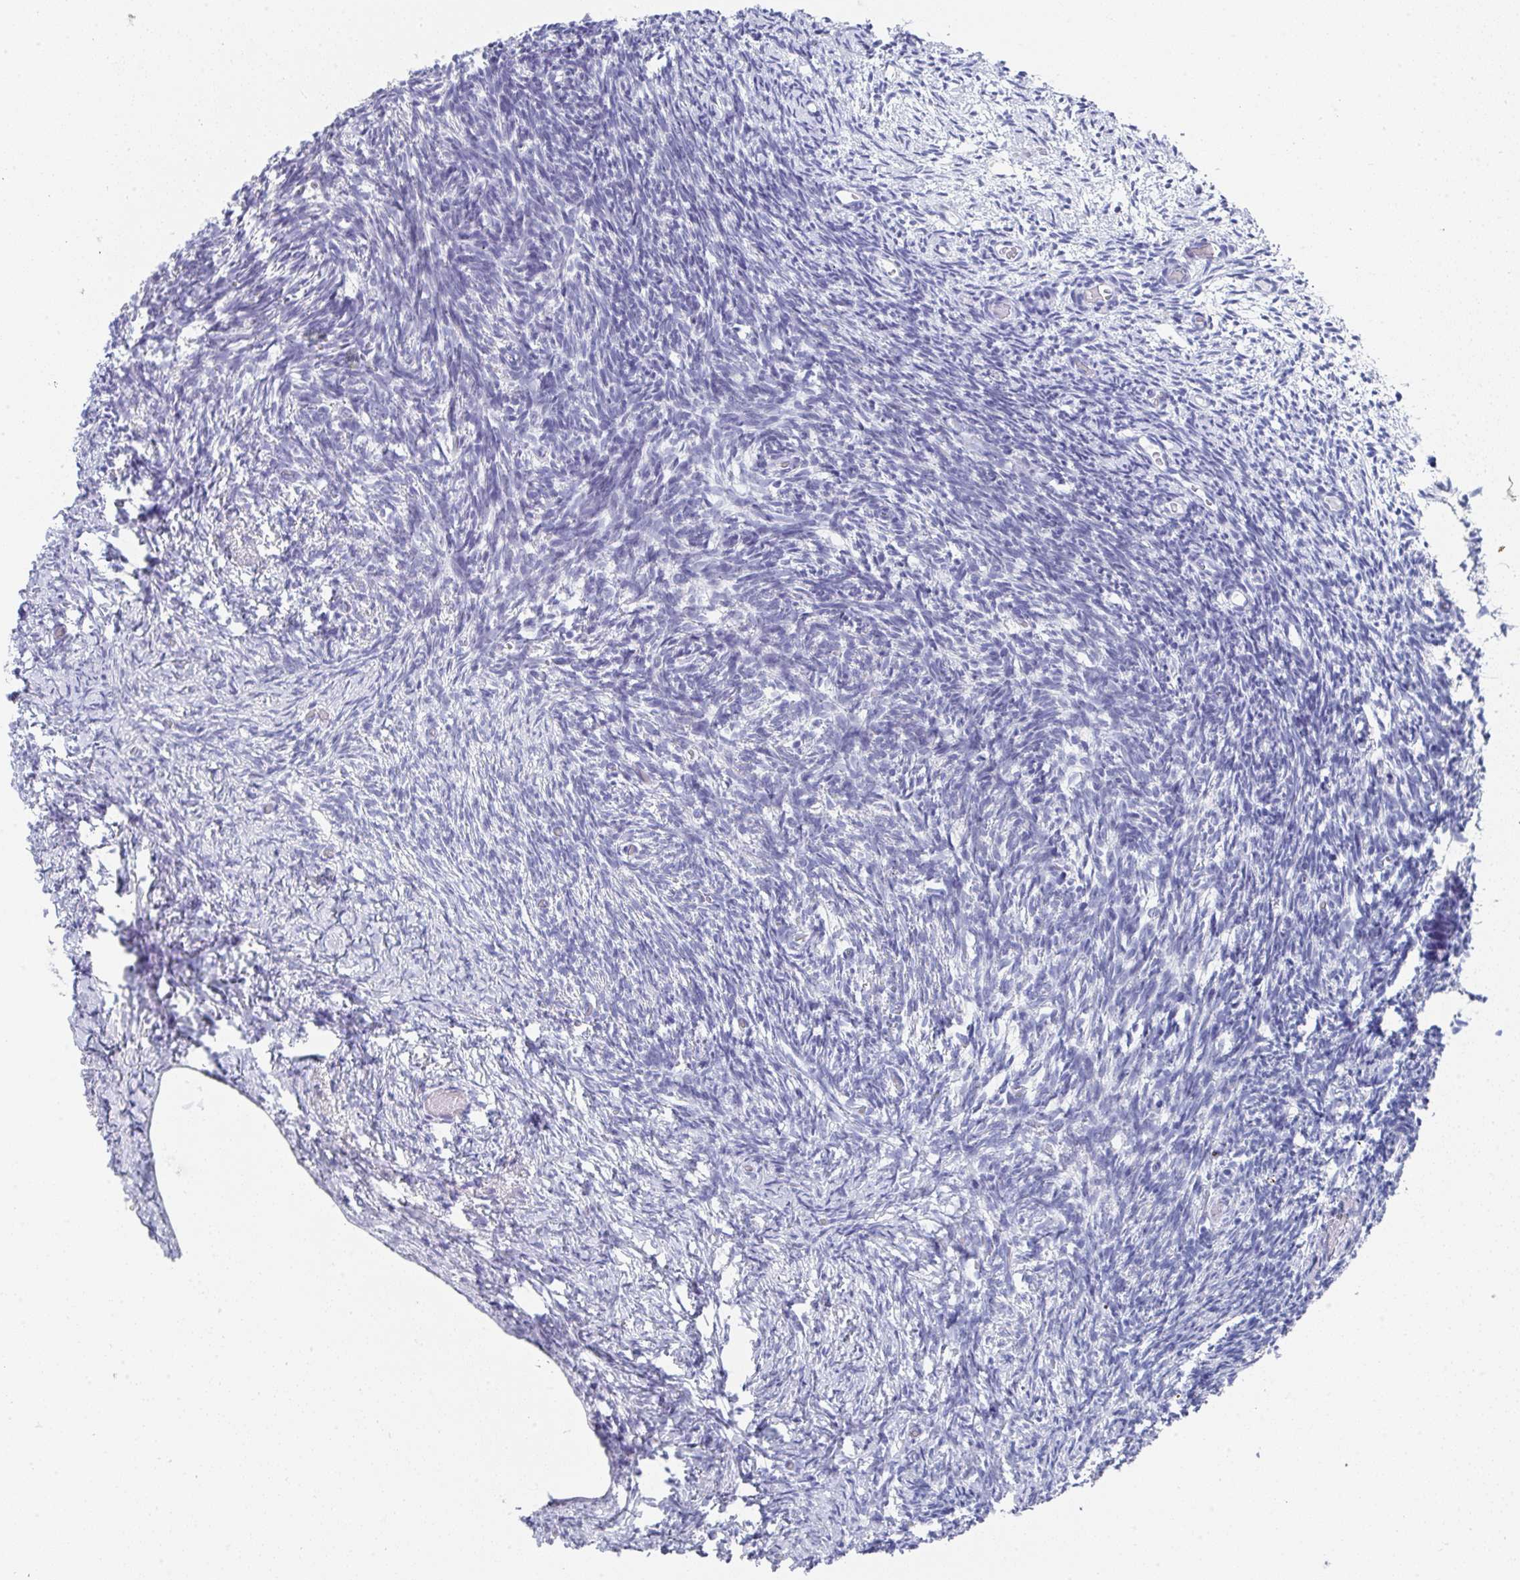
{"staining": {"intensity": "negative", "quantity": "none", "location": "none"}, "tissue": "ovary", "cell_type": "Follicle cells", "image_type": "normal", "snomed": [{"axis": "morphology", "description": "Normal tissue, NOS"}, {"axis": "topography", "description": "Ovary"}], "caption": "The photomicrograph exhibits no staining of follicle cells in normal ovary. (DAB immunohistochemistry with hematoxylin counter stain).", "gene": "TNFRSF8", "patient": {"sex": "female", "age": 39}}